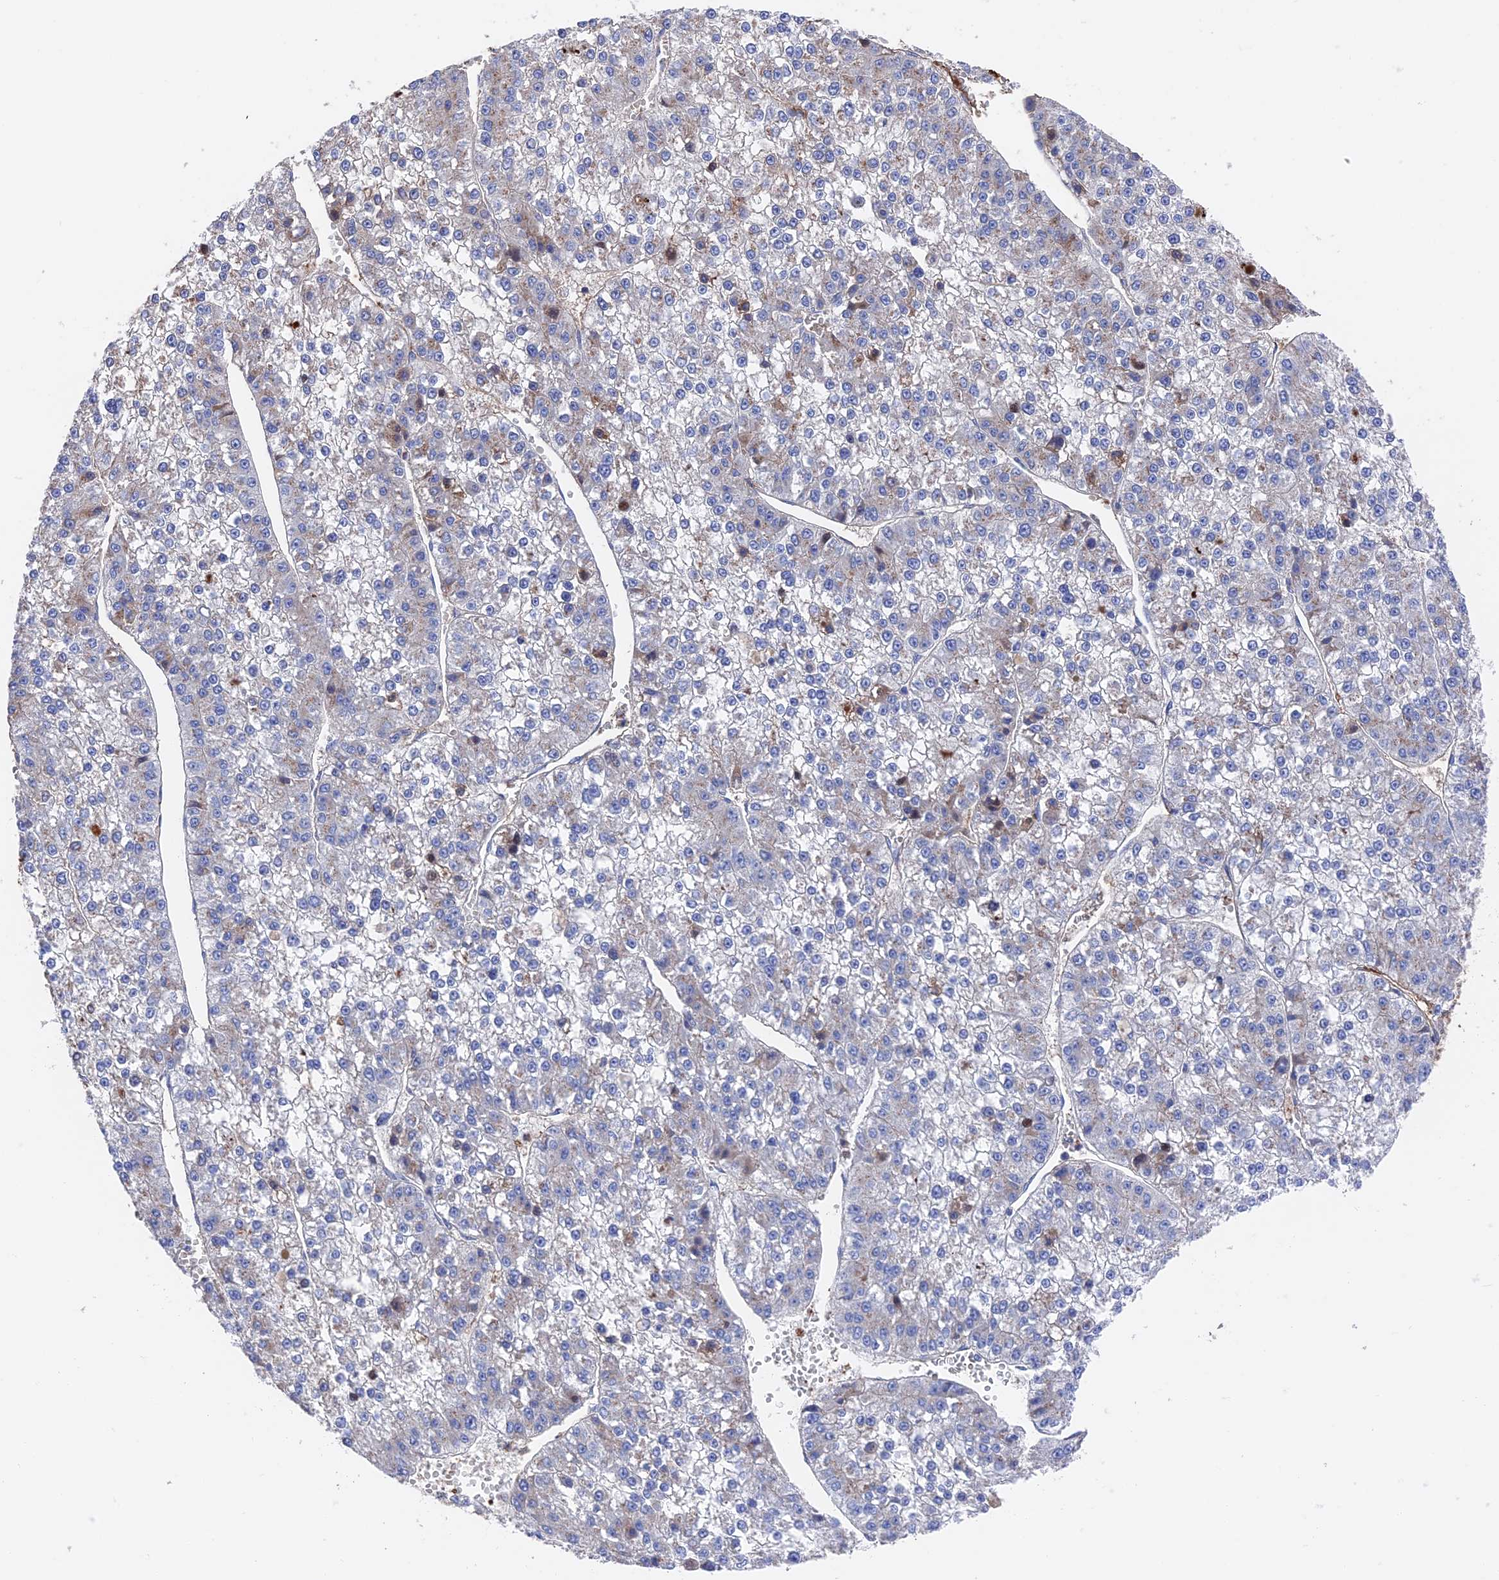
{"staining": {"intensity": "negative", "quantity": "none", "location": "none"}, "tissue": "liver cancer", "cell_type": "Tumor cells", "image_type": "cancer", "snomed": [{"axis": "morphology", "description": "Carcinoma, Hepatocellular, NOS"}, {"axis": "topography", "description": "Liver"}], "caption": "Immunohistochemistry (IHC) photomicrograph of liver hepatocellular carcinoma stained for a protein (brown), which reveals no expression in tumor cells.", "gene": "HPF1", "patient": {"sex": "female", "age": 73}}